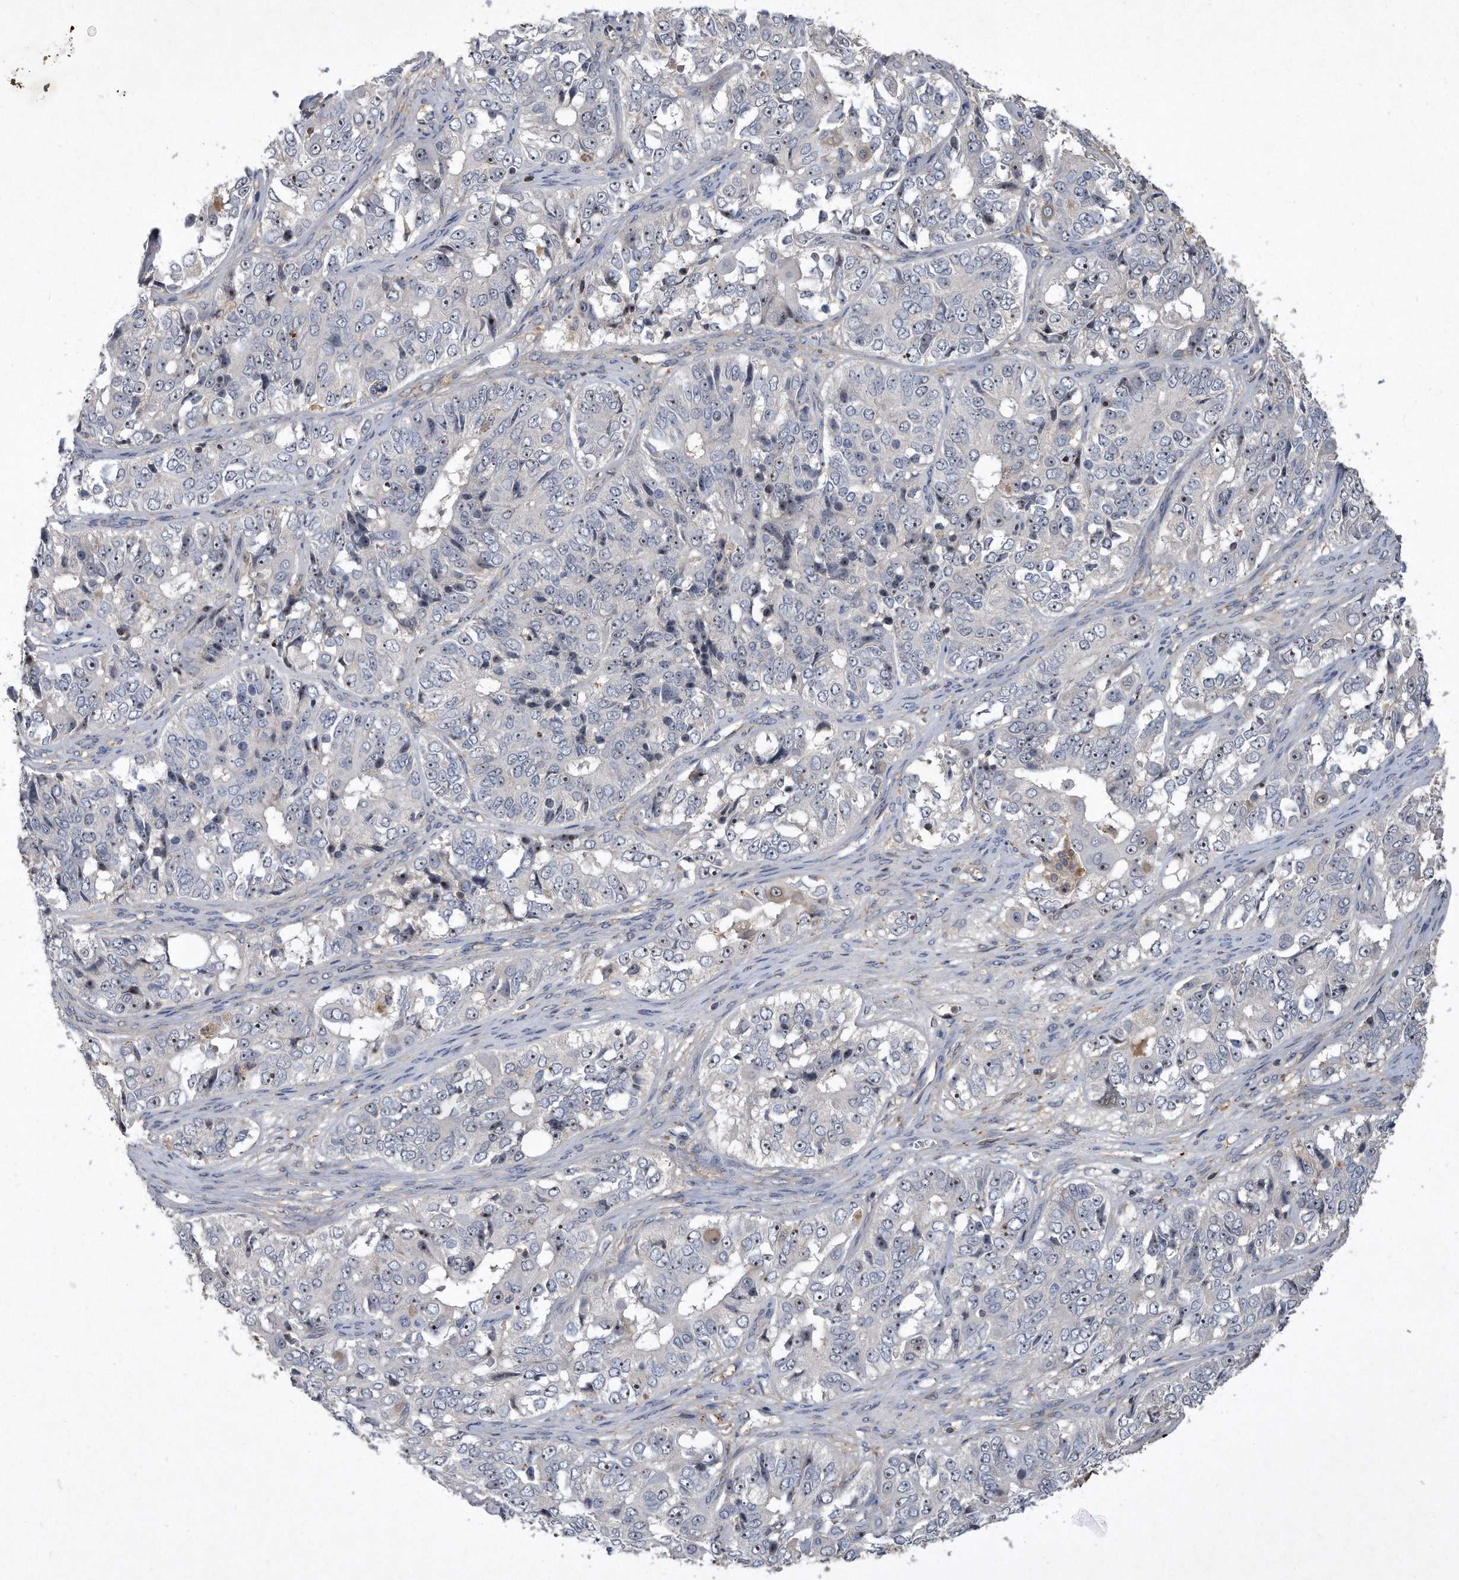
{"staining": {"intensity": "moderate", "quantity": "25%-75%", "location": "nuclear"}, "tissue": "ovarian cancer", "cell_type": "Tumor cells", "image_type": "cancer", "snomed": [{"axis": "morphology", "description": "Carcinoma, endometroid"}, {"axis": "topography", "description": "Ovary"}], "caption": "Moderate nuclear staining for a protein is identified in approximately 25%-75% of tumor cells of endometroid carcinoma (ovarian) using immunohistochemistry (IHC).", "gene": "PGBD2", "patient": {"sex": "female", "age": 51}}